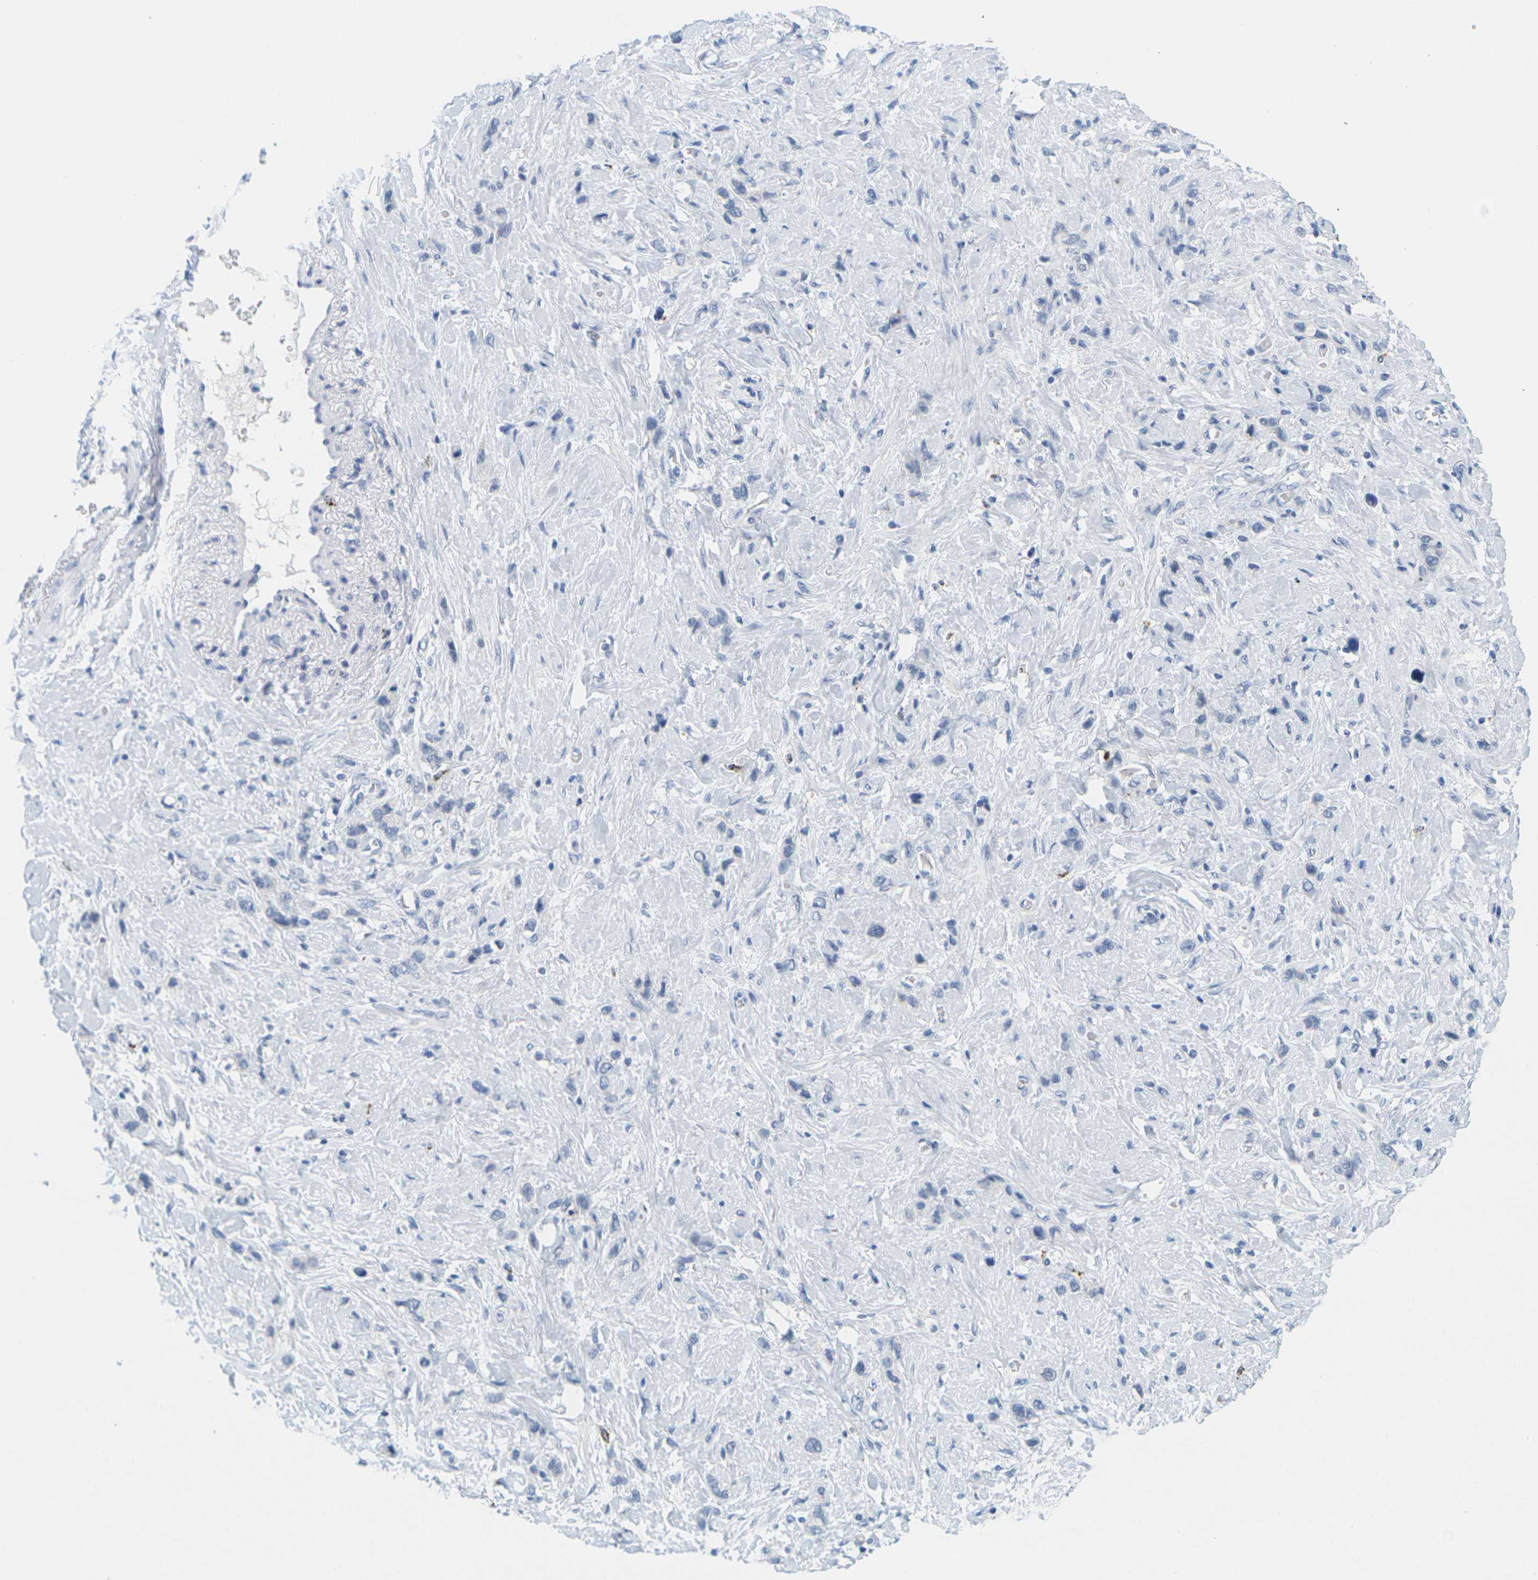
{"staining": {"intensity": "negative", "quantity": "none", "location": "none"}, "tissue": "stomach cancer", "cell_type": "Tumor cells", "image_type": "cancer", "snomed": [{"axis": "morphology", "description": "Adenocarcinoma, NOS"}, {"axis": "morphology", "description": "Adenocarcinoma, High grade"}, {"axis": "topography", "description": "Stomach, upper"}, {"axis": "topography", "description": "Stomach, lower"}], "caption": "This is a photomicrograph of IHC staining of adenocarcinoma (high-grade) (stomach), which shows no expression in tumor cells.", "gene": "HLA-DOB", "patient": {"sex": "female", "age": 65}}